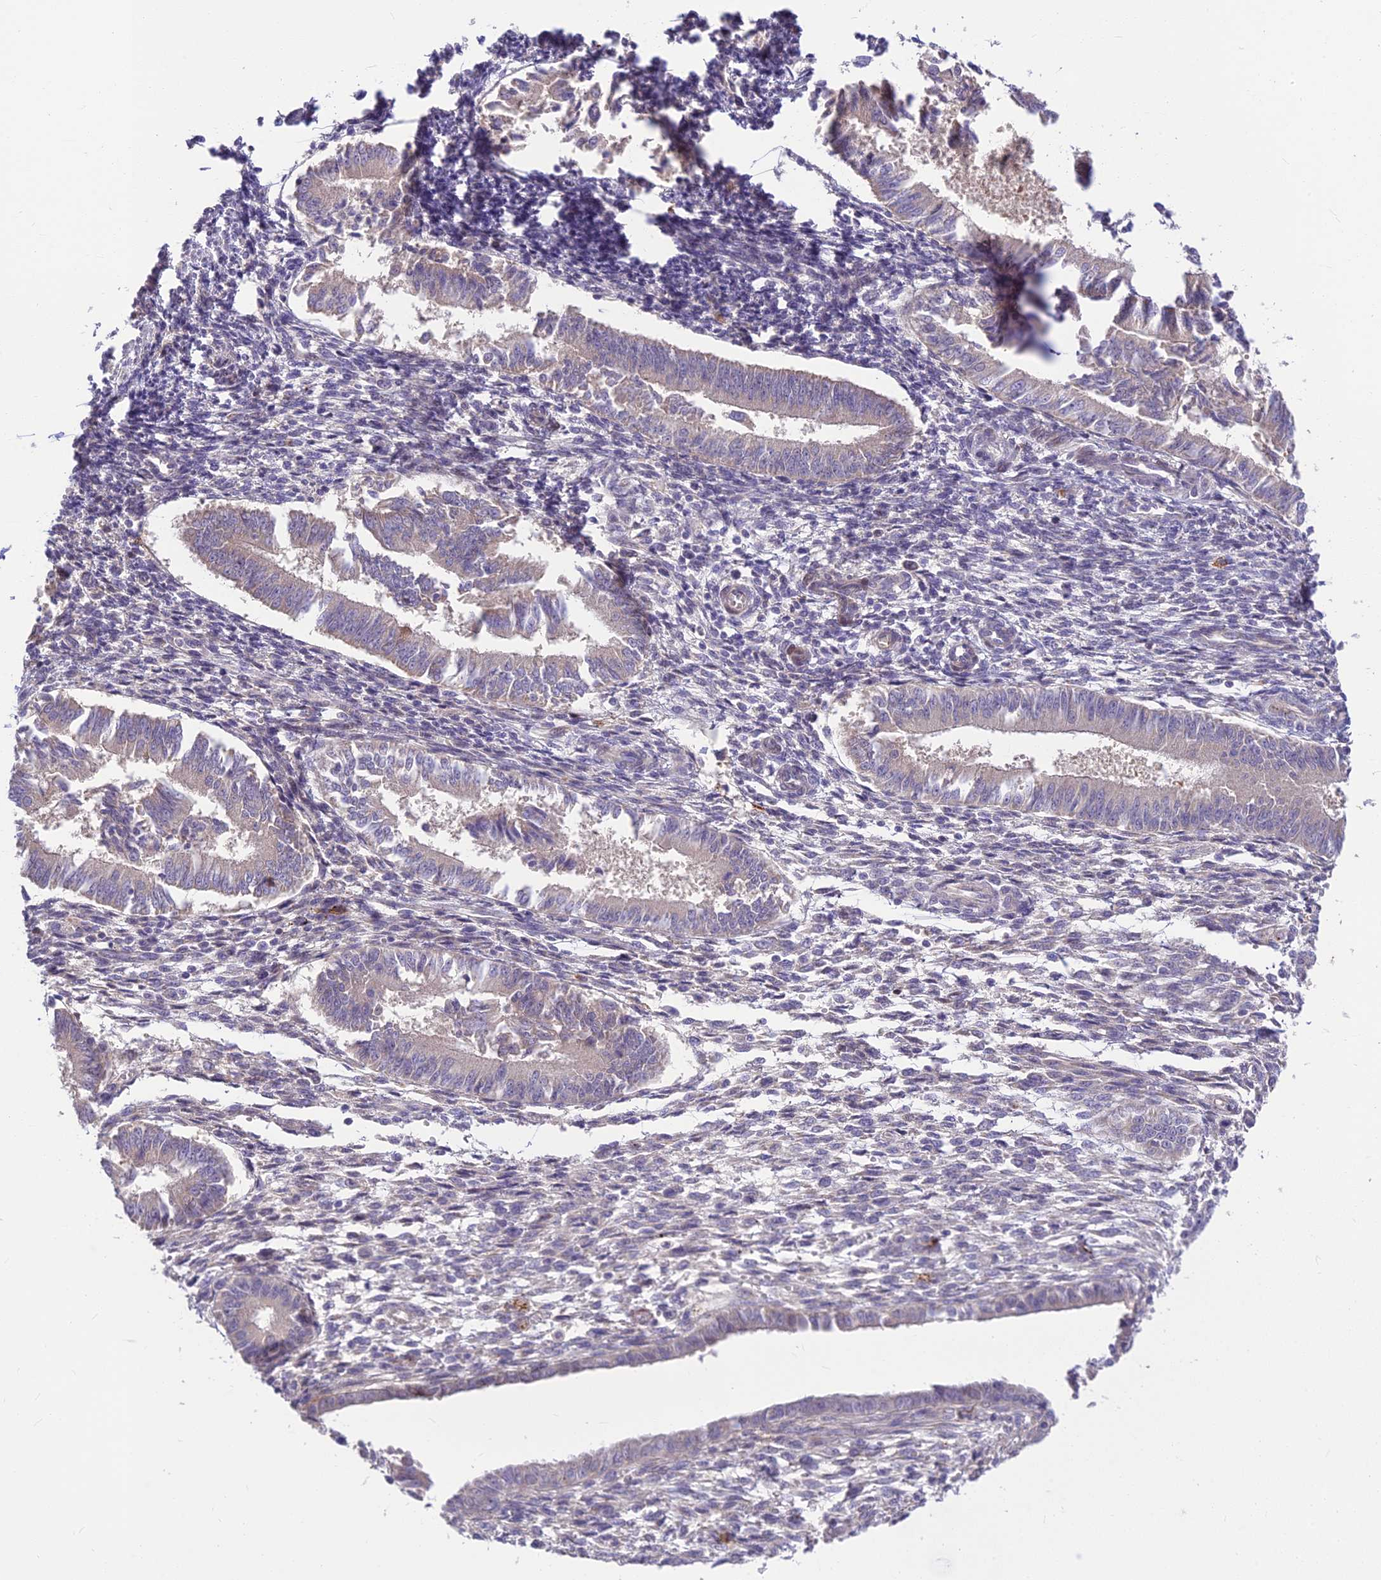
{"staining": {"intensity": "negative", "quantity": "none", "location": "none"}, "tissue": "endometrium", "cell_type": "Cells in endometrial stroma", "image_type": "normal", "snomed": [{"axis": "morphology", "description": "Normal tissue, NOS"}, {"axis": "topography", "description": "Uterus"}, {"axis": "topography", "description": "Endometrium"}], "caption": "The image exhibits no staining of cells in endometrial stroma in benign endometrium. The staining is performed using DAB (3,3'-diaminobenzidine) brown chromogen with nuclei counter-stained in using hematoxylin.", "gene": "ASPDH", "patient": {"sex": "female", "age": 48}}